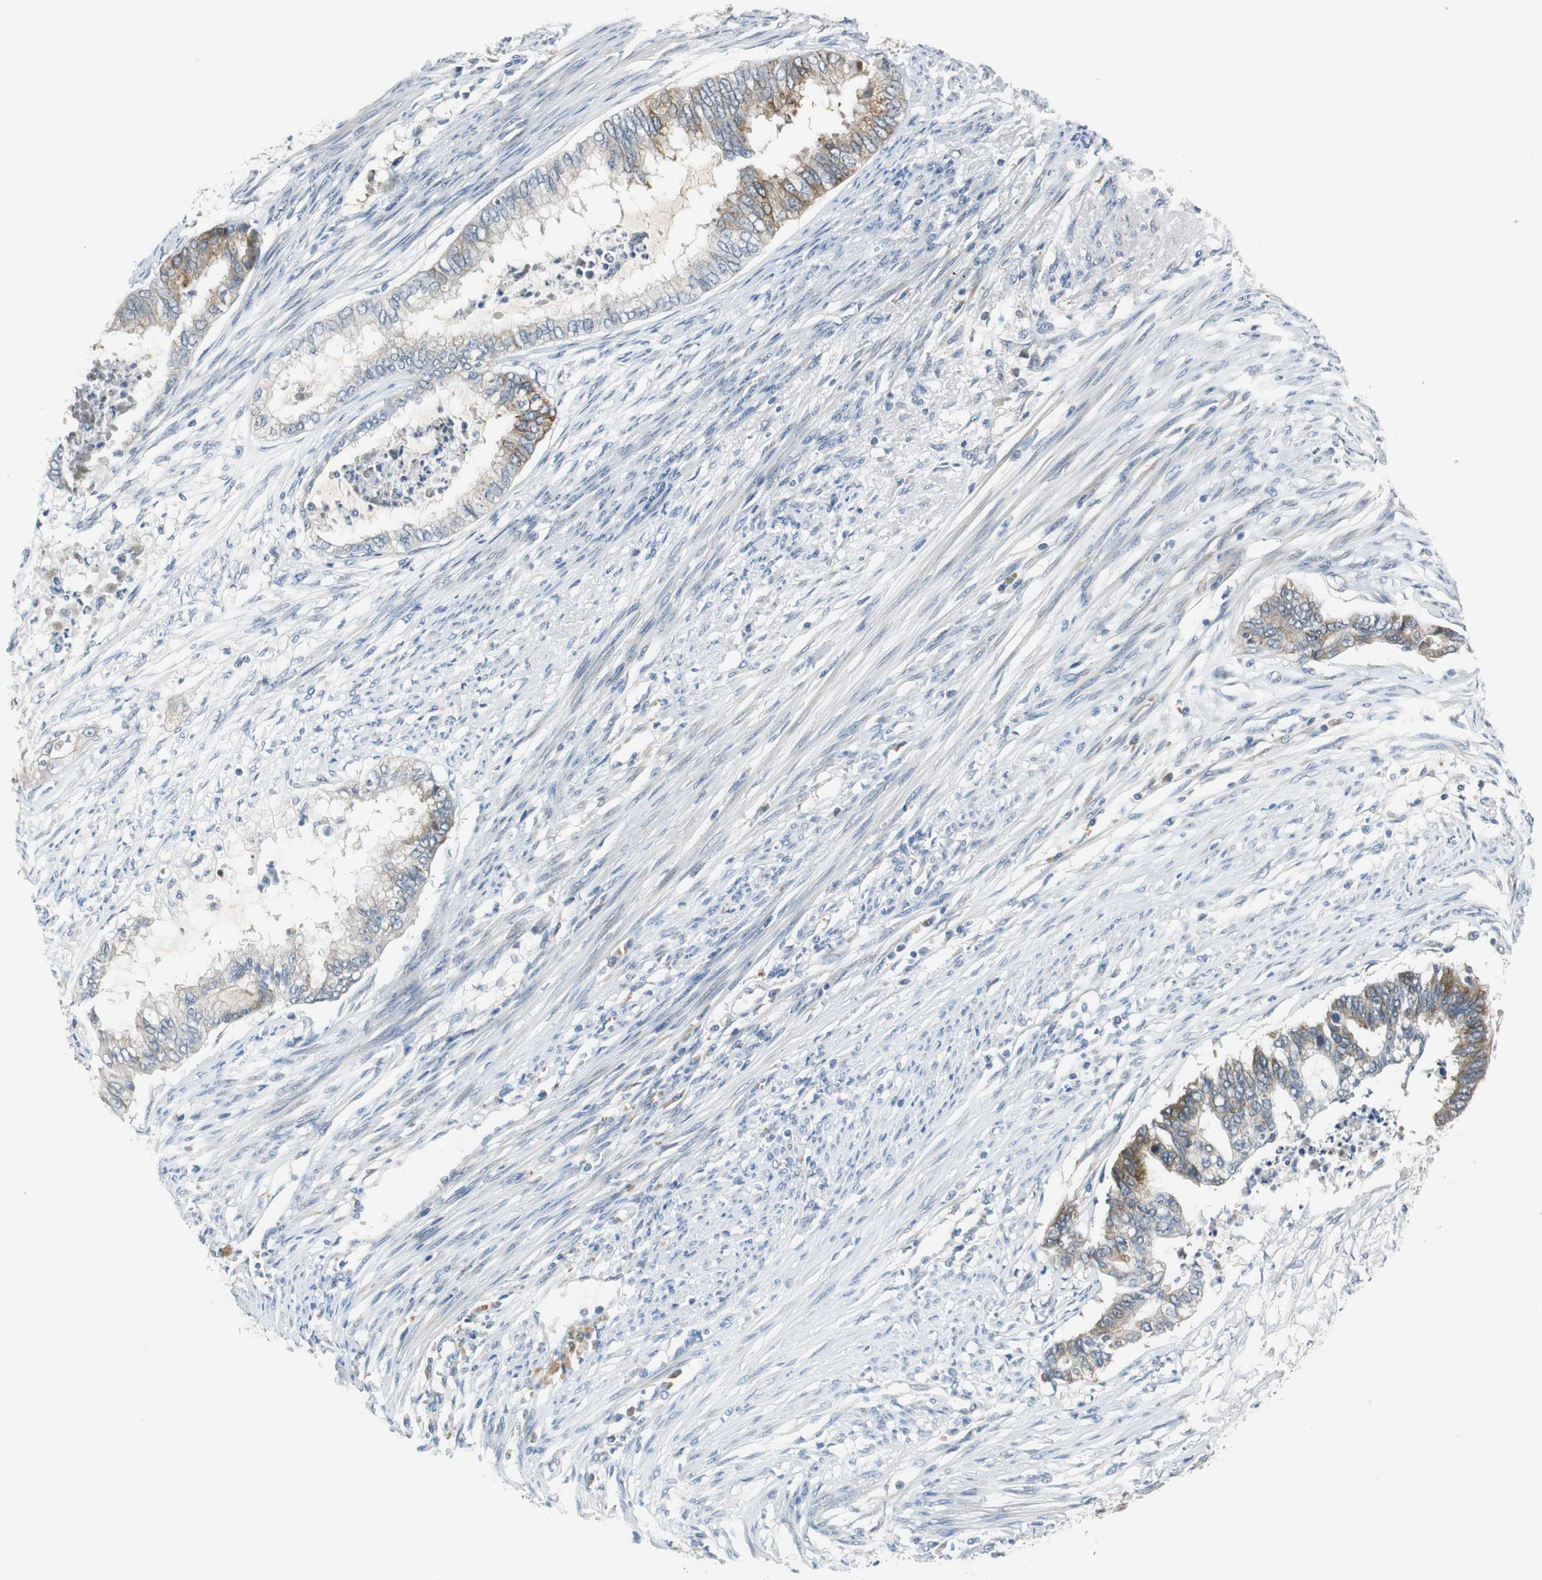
{"staining": {"intensity": "strong", "quantity": "25%-75%", "location": "cytoplasmic/membranous"}, "tissue": "endometrial cancer", "cell_type": "Tumor cells", "image_type": "cancer", "snomed": [{"axis": "morphology", "description": "Adenocarcinoma, NOS"}, {"axis": "topography", "description": "Endometrium"}], "caption": "This is a histology image of IHC staining of endometrial cancer, which shows strong expression in the cytoplasmic/membranous of tumor cells.", "gene": "FADS2", "patient": {"sex": "female", "age": 79}}